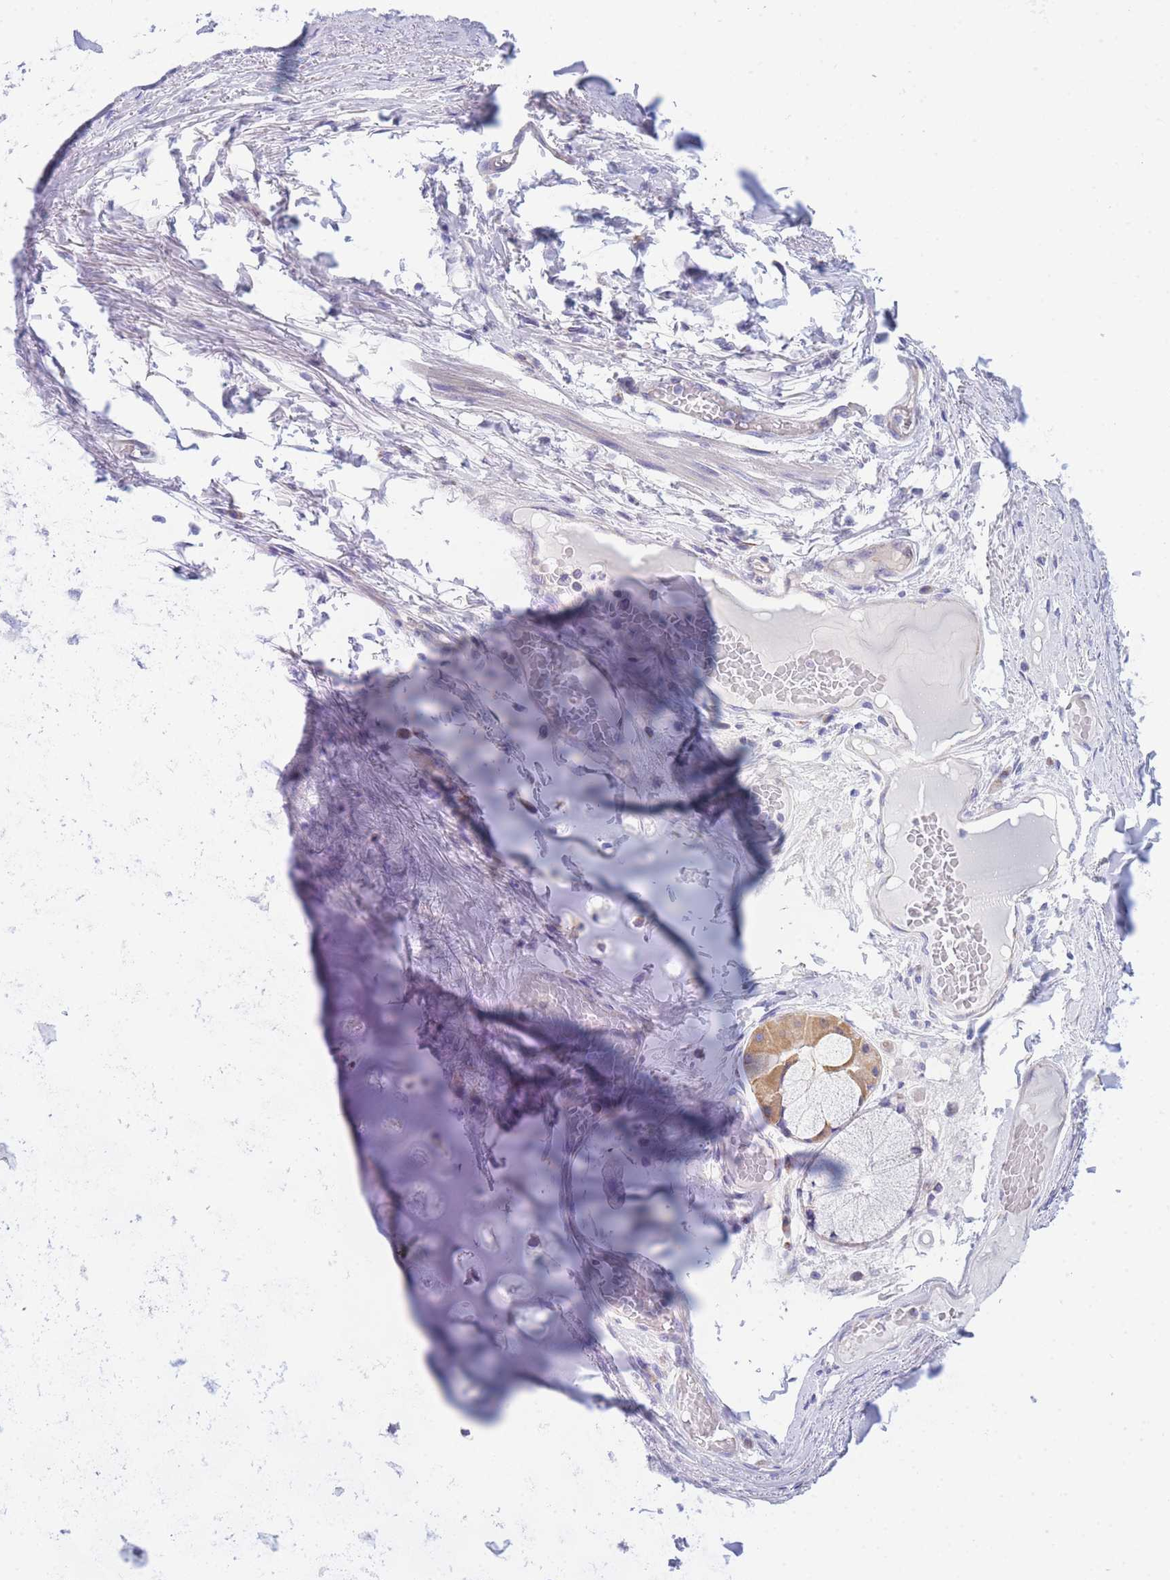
{"staining": {"intensity": "moderate", "quantity": "<25%", "location": "cytoplasmic/membranous"}, "tissue": "soft tissue", "cell_type": "Chondrocytes", "image_type": "normal", "snomed": [{"axis": "morphology", "description": "Normal tissue, NOS"}, {"axis": "topography", "description": "Cartilage tissue"}, {"axis": "topography", "description": "Bronchus"}], "caption": "DAB (3,3'-diaminobenzidine) immunohistochemical staining of unremarkable soft tissue shows moderate cytoplasmic/membranous protein expression in approximately <25% of chondrocytes.", "gene": "DHRS11", "patient": {"sex": "male", "age": 56}}